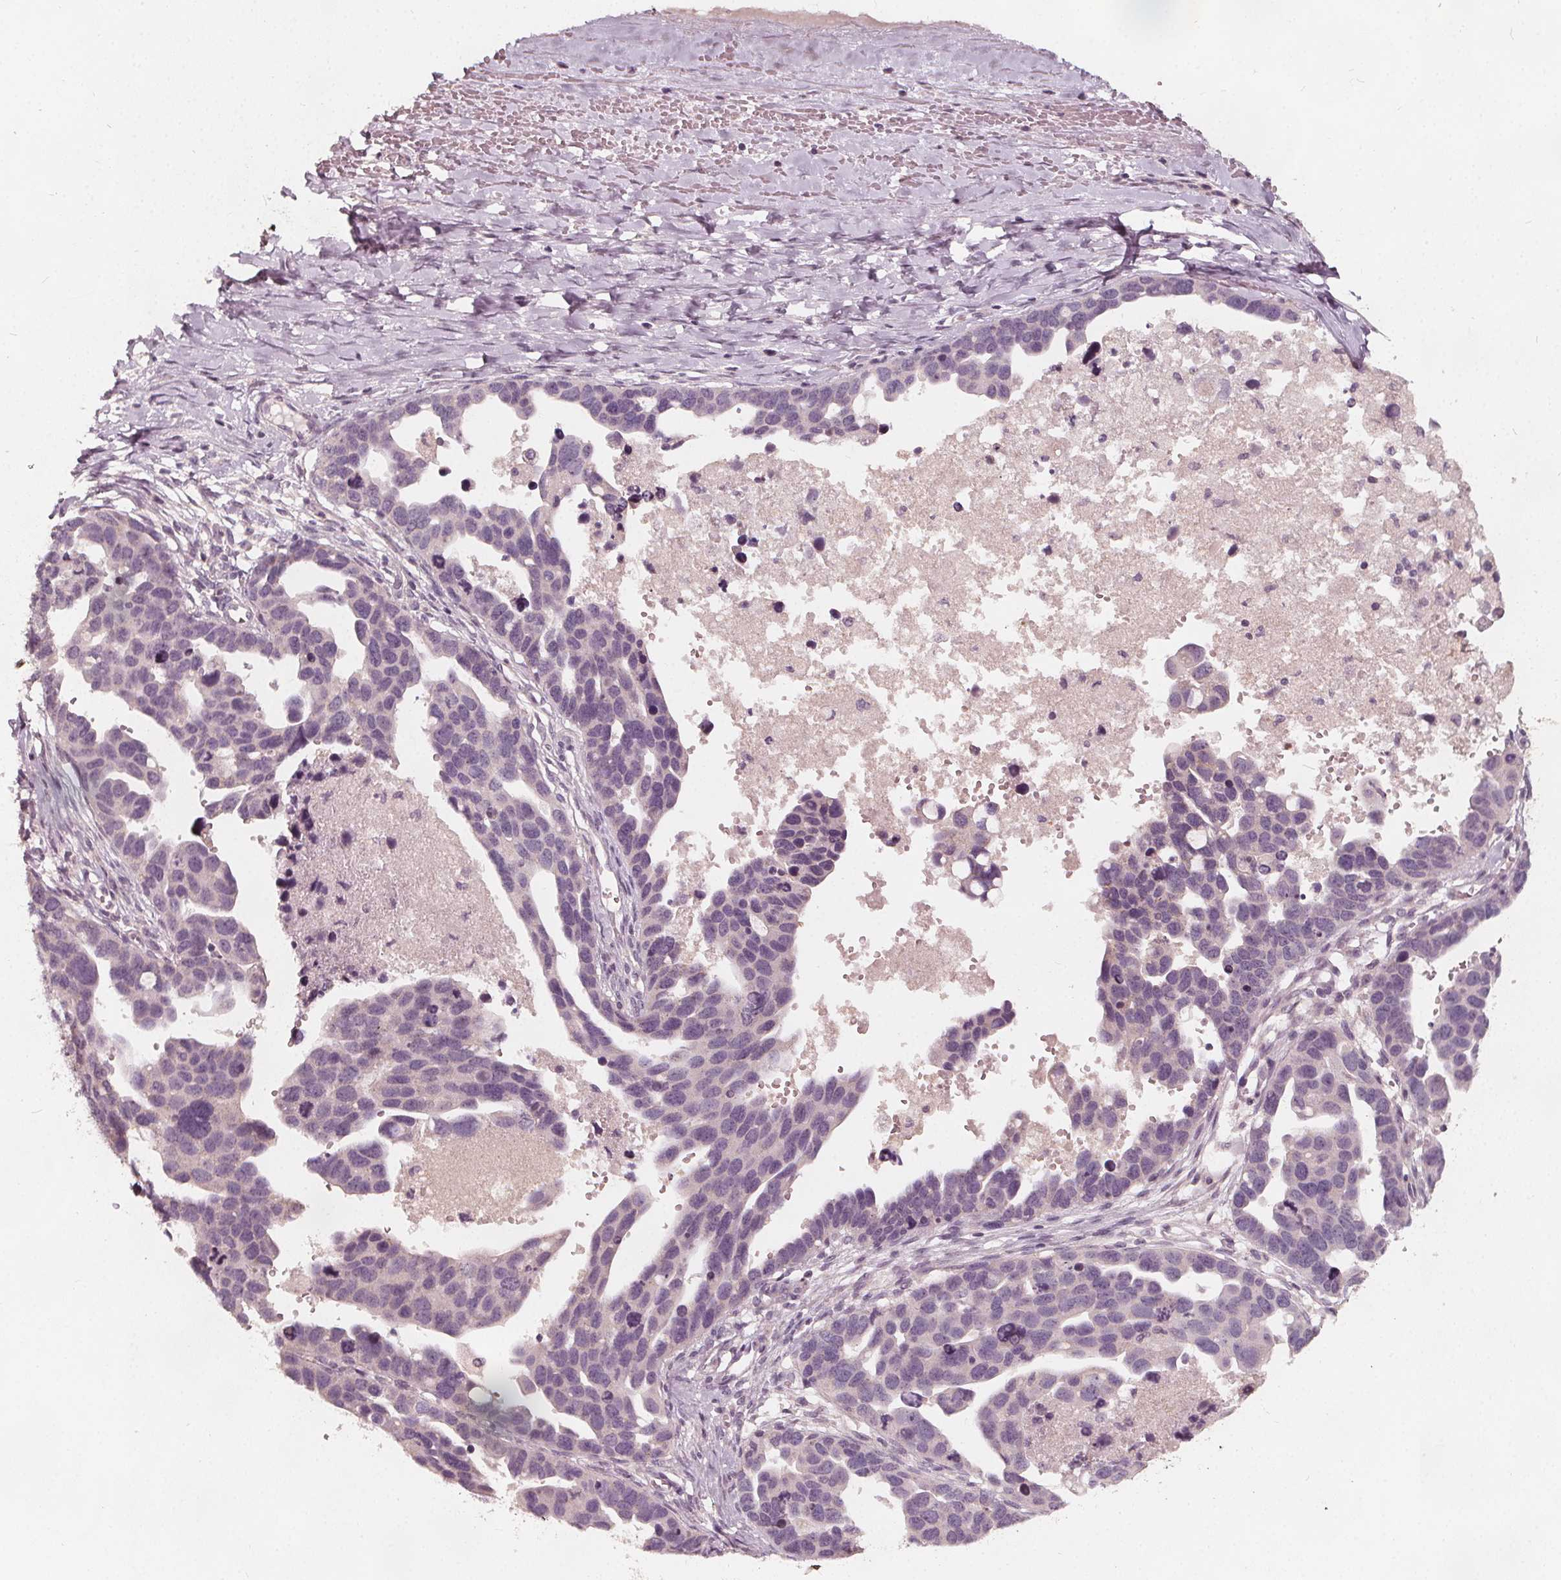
{"staining": {"intensity": "negative", "quantity": "none", "location": "none"}, "tissue": "ovarian cancer", "cell_type": "Tumor cells", "image_type": "cancer", "snomed": [{"axis": "morphology", "description": "Cystadenocarcinoma, serous, NOS"}, {"axis": "topography", "description": "Ovary"}], "caption": "Immunohistochemistry of serous cystadenocarcinoma (ovarian) displays no staining in tumor cells.", "gene": "NPC1L1", "patient": {"sex": "female", "age": 54}}